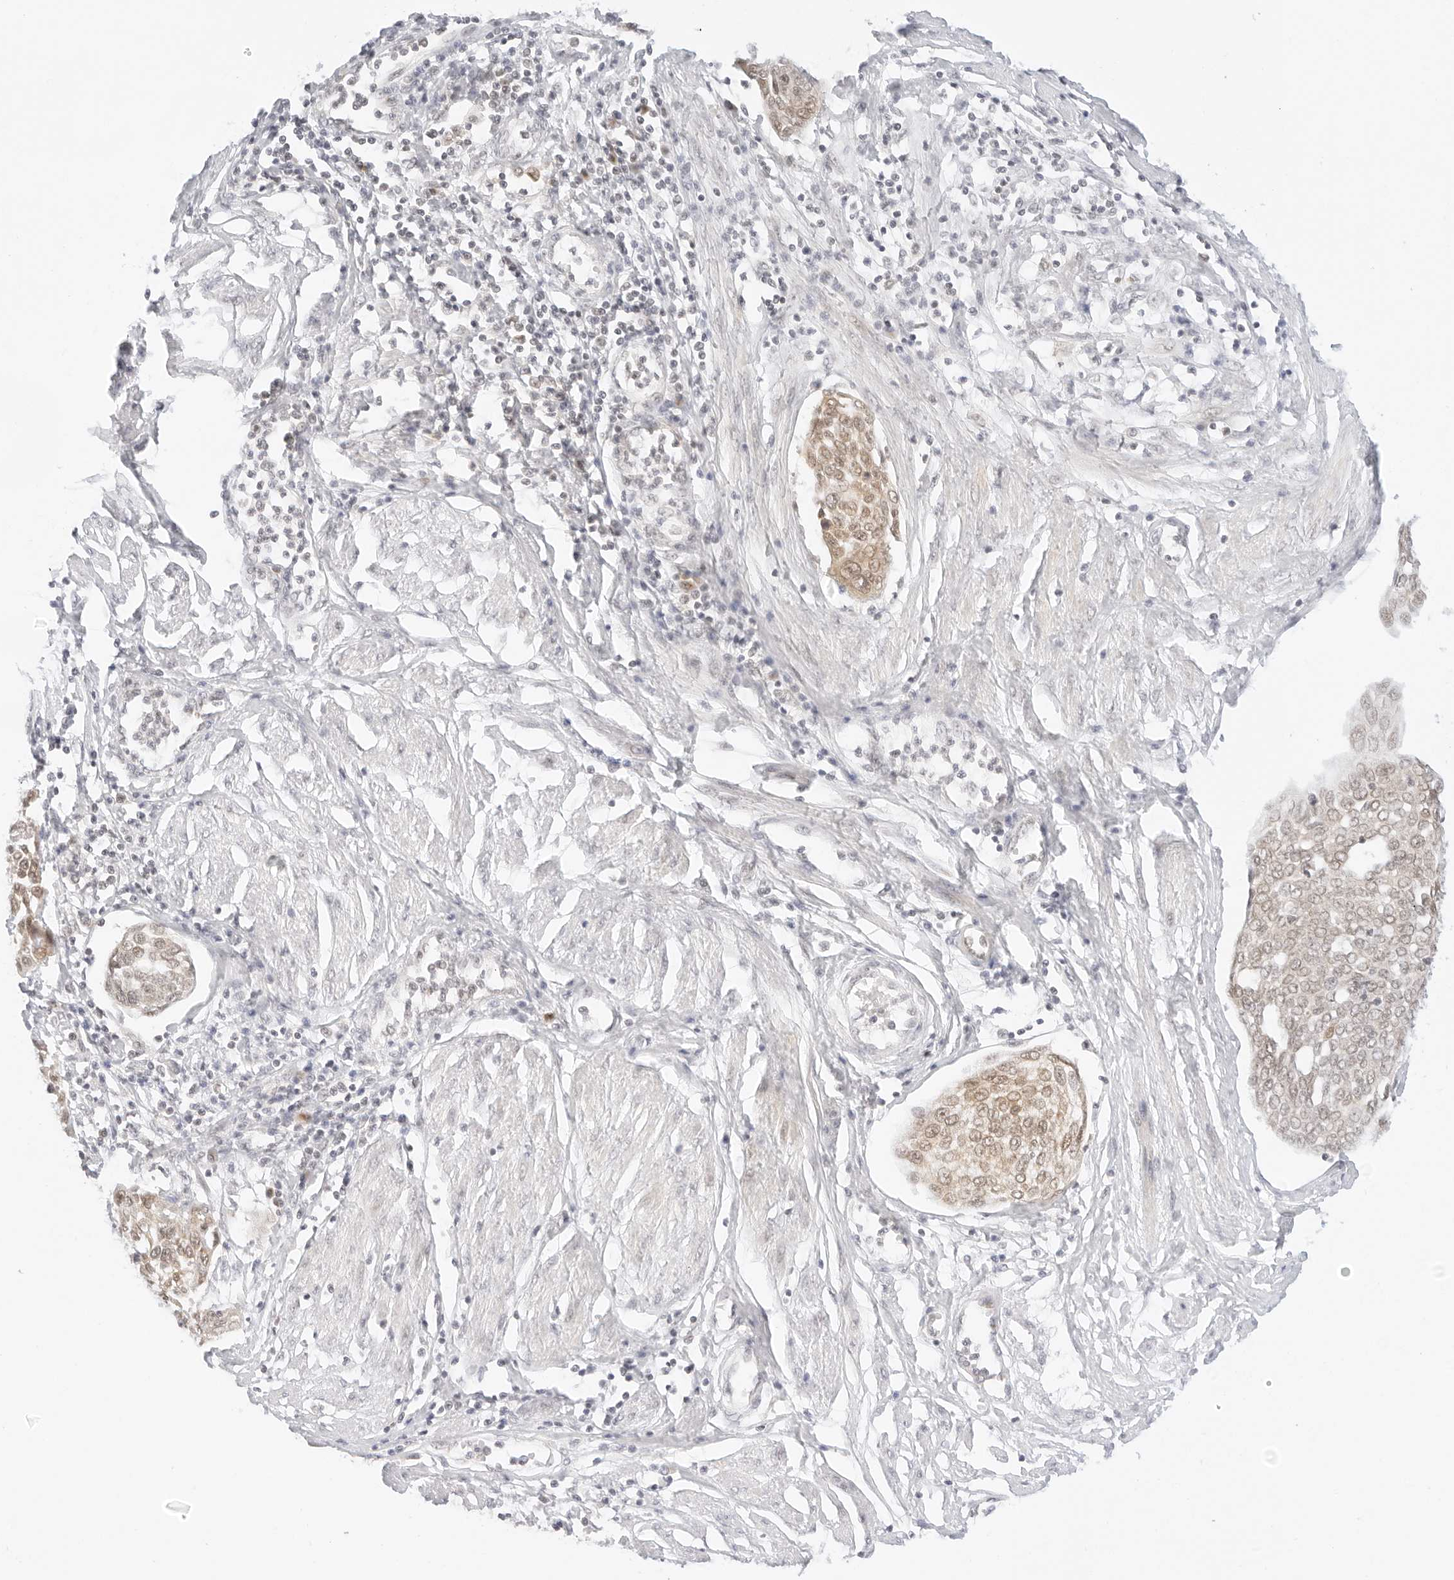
{"staining": {"intensity": "weak", "quantity": "25%-75%", "location": "nuclear"}, "tissue": "cervical cancer", "cell_type": "Tumor cells", "image_type": "cancer", "snomed": [{"axis": "morphology", "description": "Squamous cell carcinoma, NOS"}, {"axis": "topography", "description": "Cervix"}], "caption": "Squamous cell carcinoma (cervical) stained with DAB (3,3'-diaminobenzidine) IHC shows low levels of weak nuclear staining in about 25%-75% of tumor cells.", "gene": "POLR3C", "patient": {"sex": "female", "age": 34}}